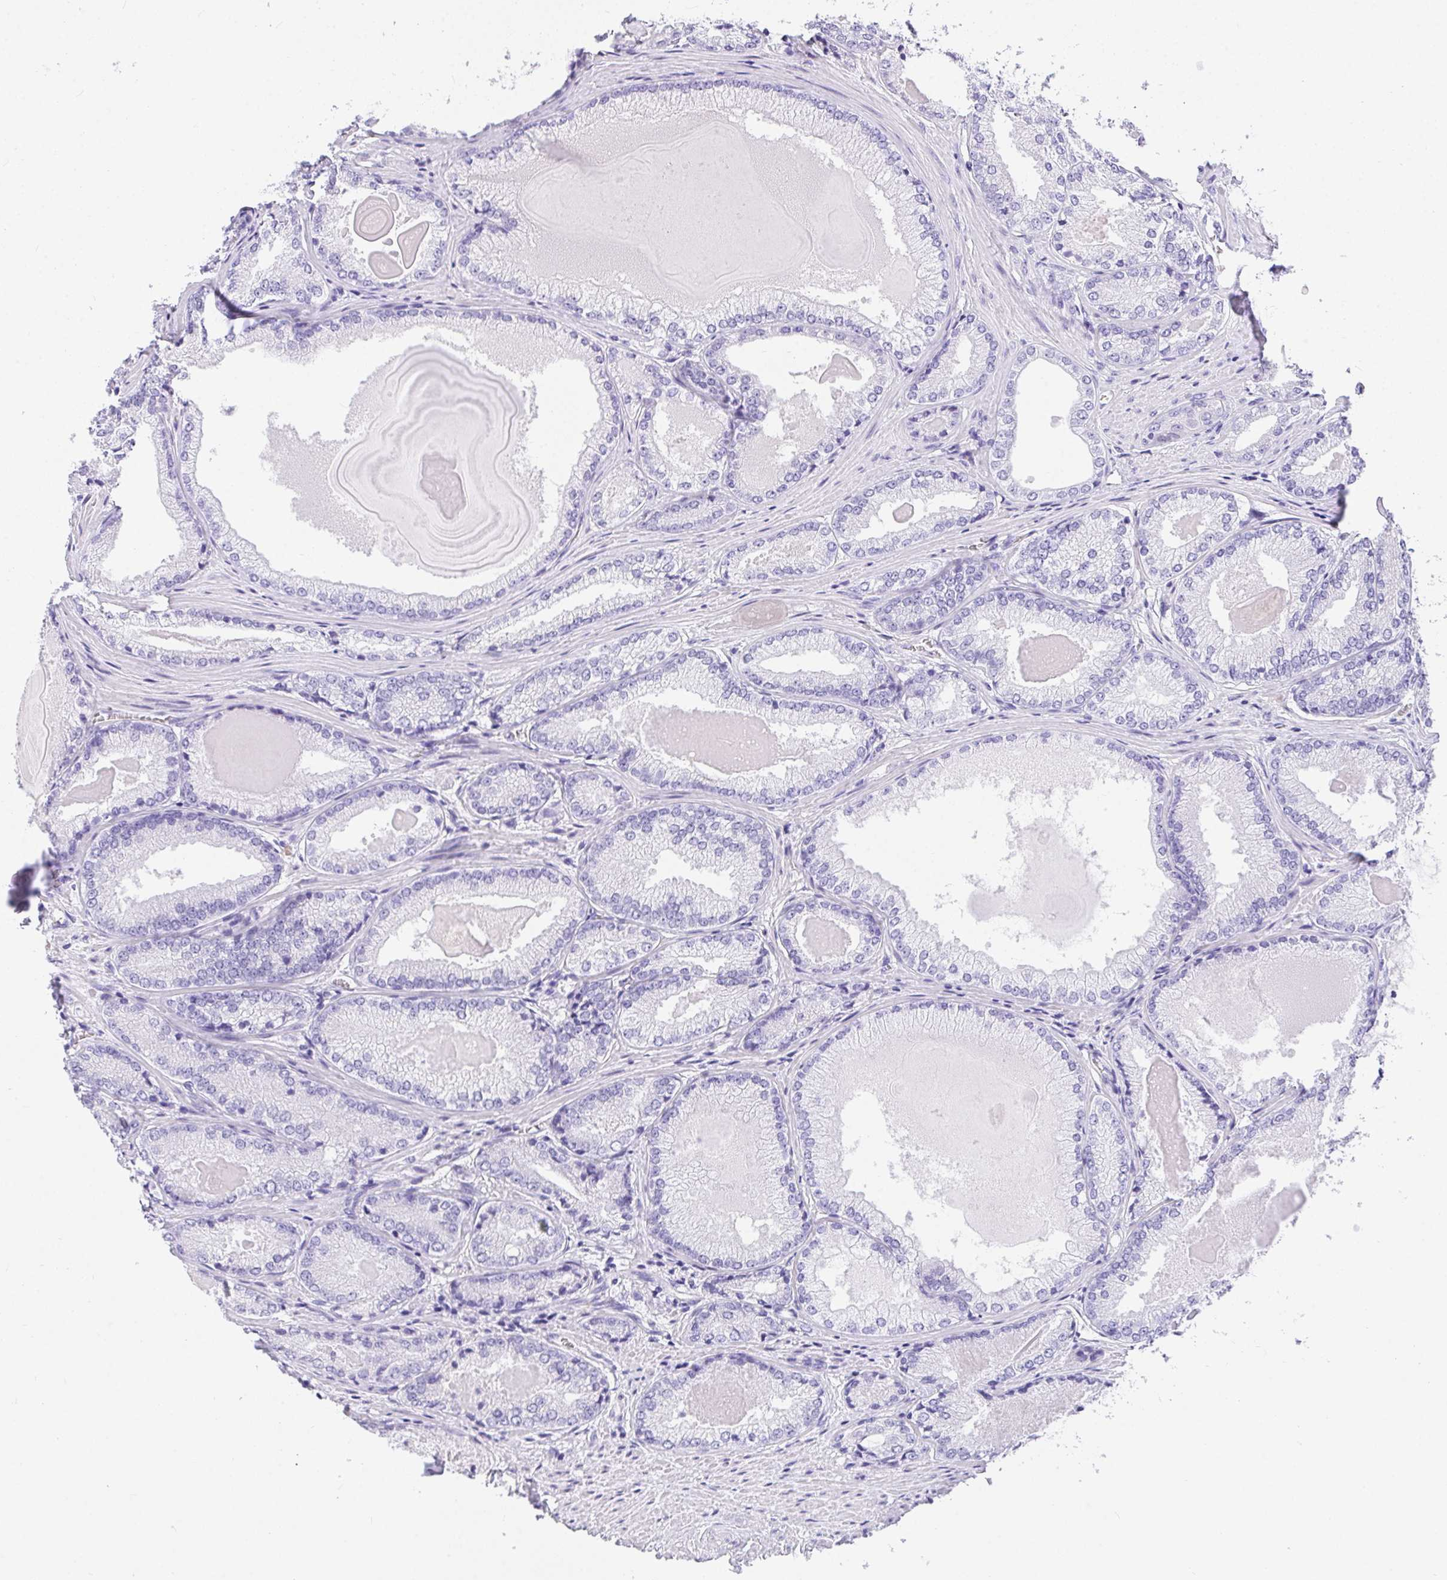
{"staining": {"intensity": "negative", "quantity": "none", "location": "none"}, "tissue": "prostate cancer", "cell_type": "Tumor cells", "image_type": "cancer", "snomed": [{"axis": "morphology", "description": "Adenocarcinoma, NOS"}, {"axis": "morphology", "description": "Adenocarcinoma, Low grade"}, {"axis": "topography", "description": "Prostate"}], "caption": "Tumor cells show no significant protein expression in prostate cancer (adenocarcinoma (low-grade)).", "gene": "AVIL", "patient": {"sex": "male", "age": 68}}